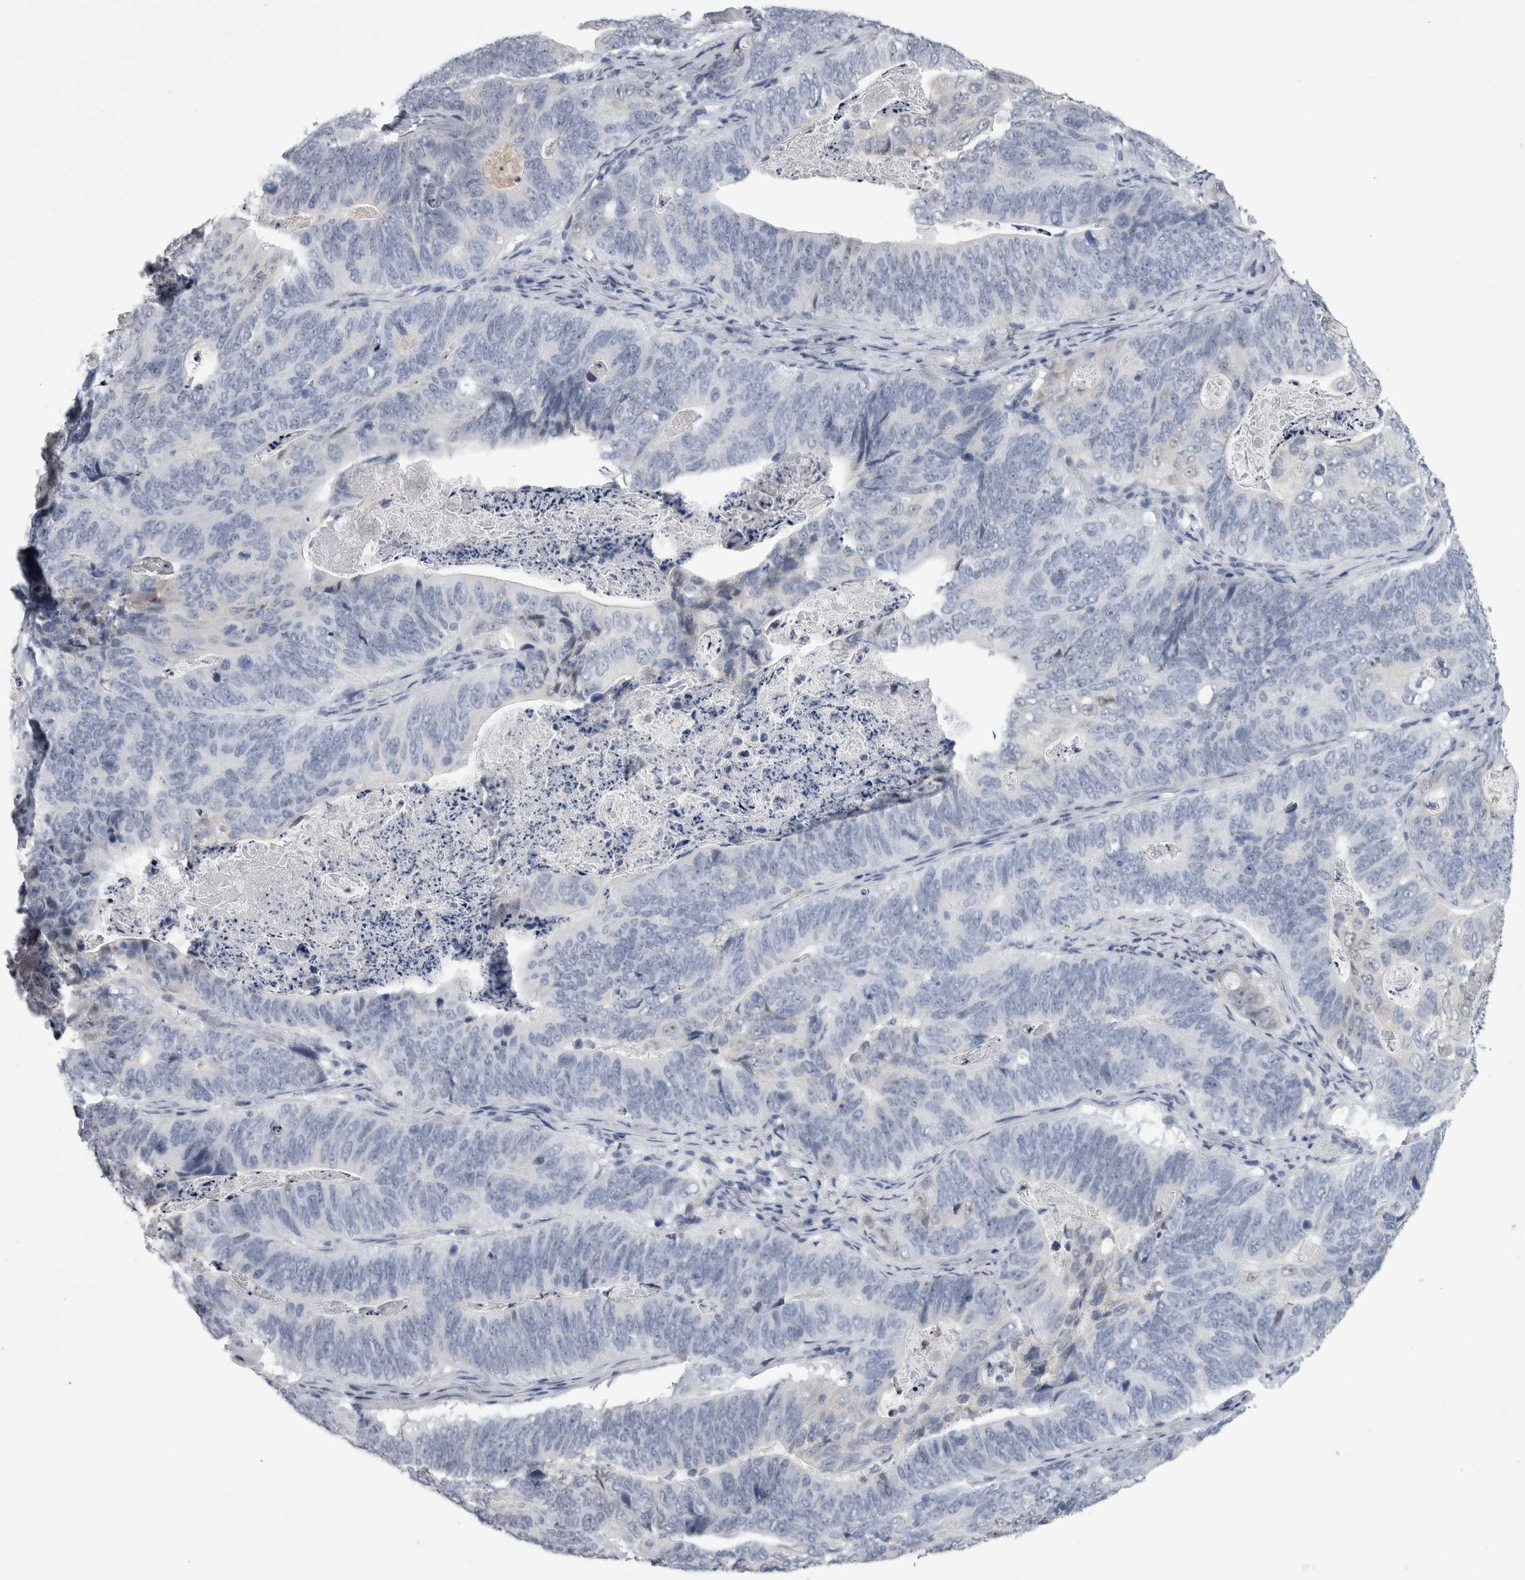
{"staining": {"intensity": "negative", "quantity": "none", "location": "none"}, "tissue": "stomach cancer", "cell_type": "Tumor cells", "image_type": "cancer", "snomed": [{"axis": "morphology", "description": "Normal tissue, NOS"}, {"axis": "morphology", "description": "Adenocarcinoma, NOS"}, {"axis": "topography", "description": "Stomach"}], "caption": "DAB (3,3'-diaminobenzidine) immunohistochemical staining of stomach cancer reveals no significant positivity in tumor cells. Brightfield microscopy of immunohistochemistry stained with DAB (3,3'-diaminobenzidine) (brown) and hematoxylin (blue), captured at high magnification.", "gene": "ALDH8A1", "patient": {"sex": "female", "age": 89}}